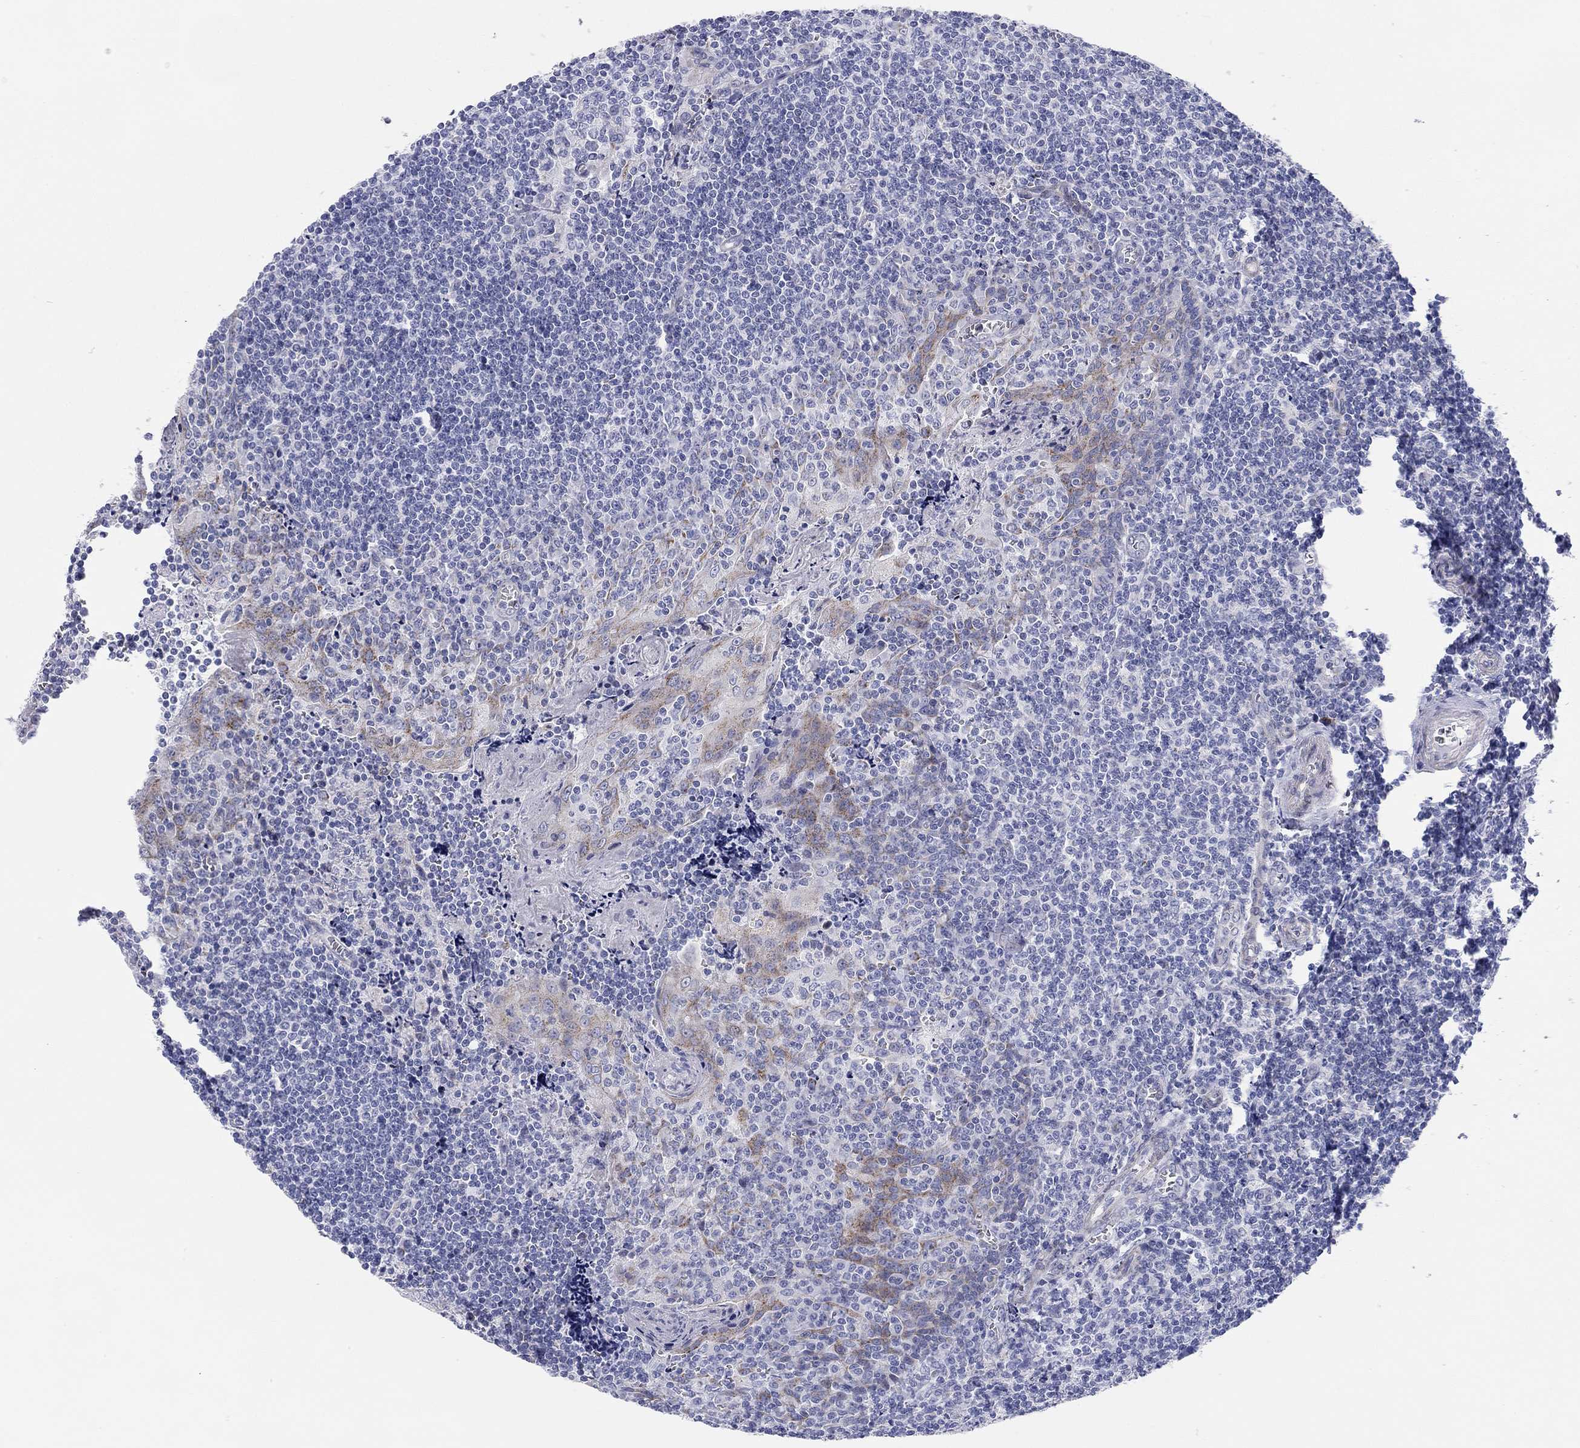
{"staining": {"intensity": "negative", "quantity": "none", "location": "none"}, "tissue": "tonsil", "cell_type": "Germinal center cells", "image_type": "normal", "snomed": [{"axis": "morphology", "description": "Normal tissue, NOS"}, {"axis": "morphology", "description": "Inflammation, NOS"}, {"axis": "topography", "description": "Tonsil"}], "caption": "Protein analysis of unremarkable tonsil shows no significant expression in germinal center cells.", "gene": "CHI3L2", "patient": {"sex": "female", "age": 31}}